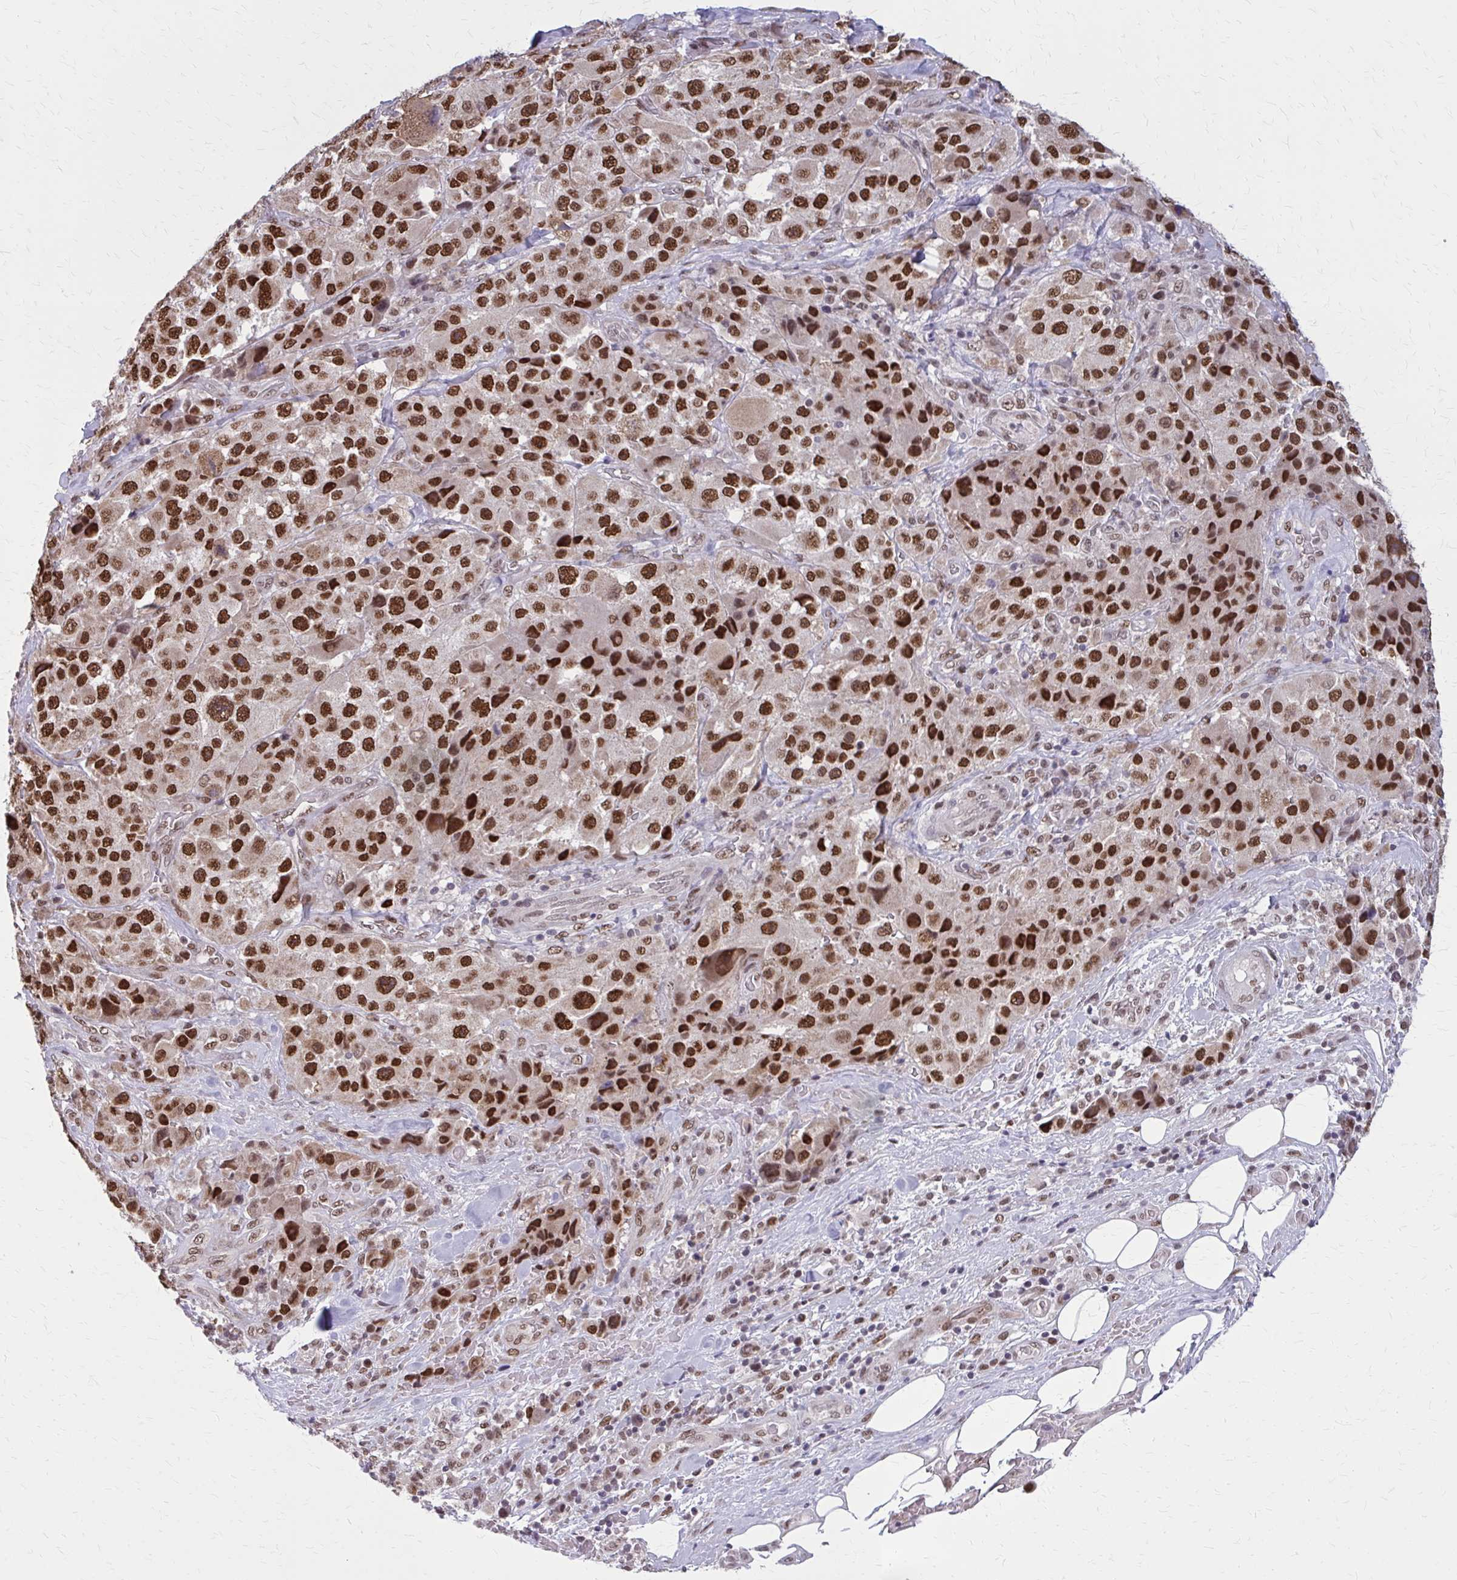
{"staining": {"intensity": "strong", "quantity": ">75%", "location": "nuclear"}, "tissue": "melanoma", "cell_type": "Tumor cells", "image_type": "cancer", "snomed": [{"axis": "morphology", "description": "Malignant melanoma, Metastatic site"}, {"axis": "topography", "description": "Lymph node"}], "caption": "Malignant melanoma (metastatic site) stained with a protein marker reveals strong staining in tumor cells.", "gene": "TTF1", "patient": {"sex": "male", "age": 62}}